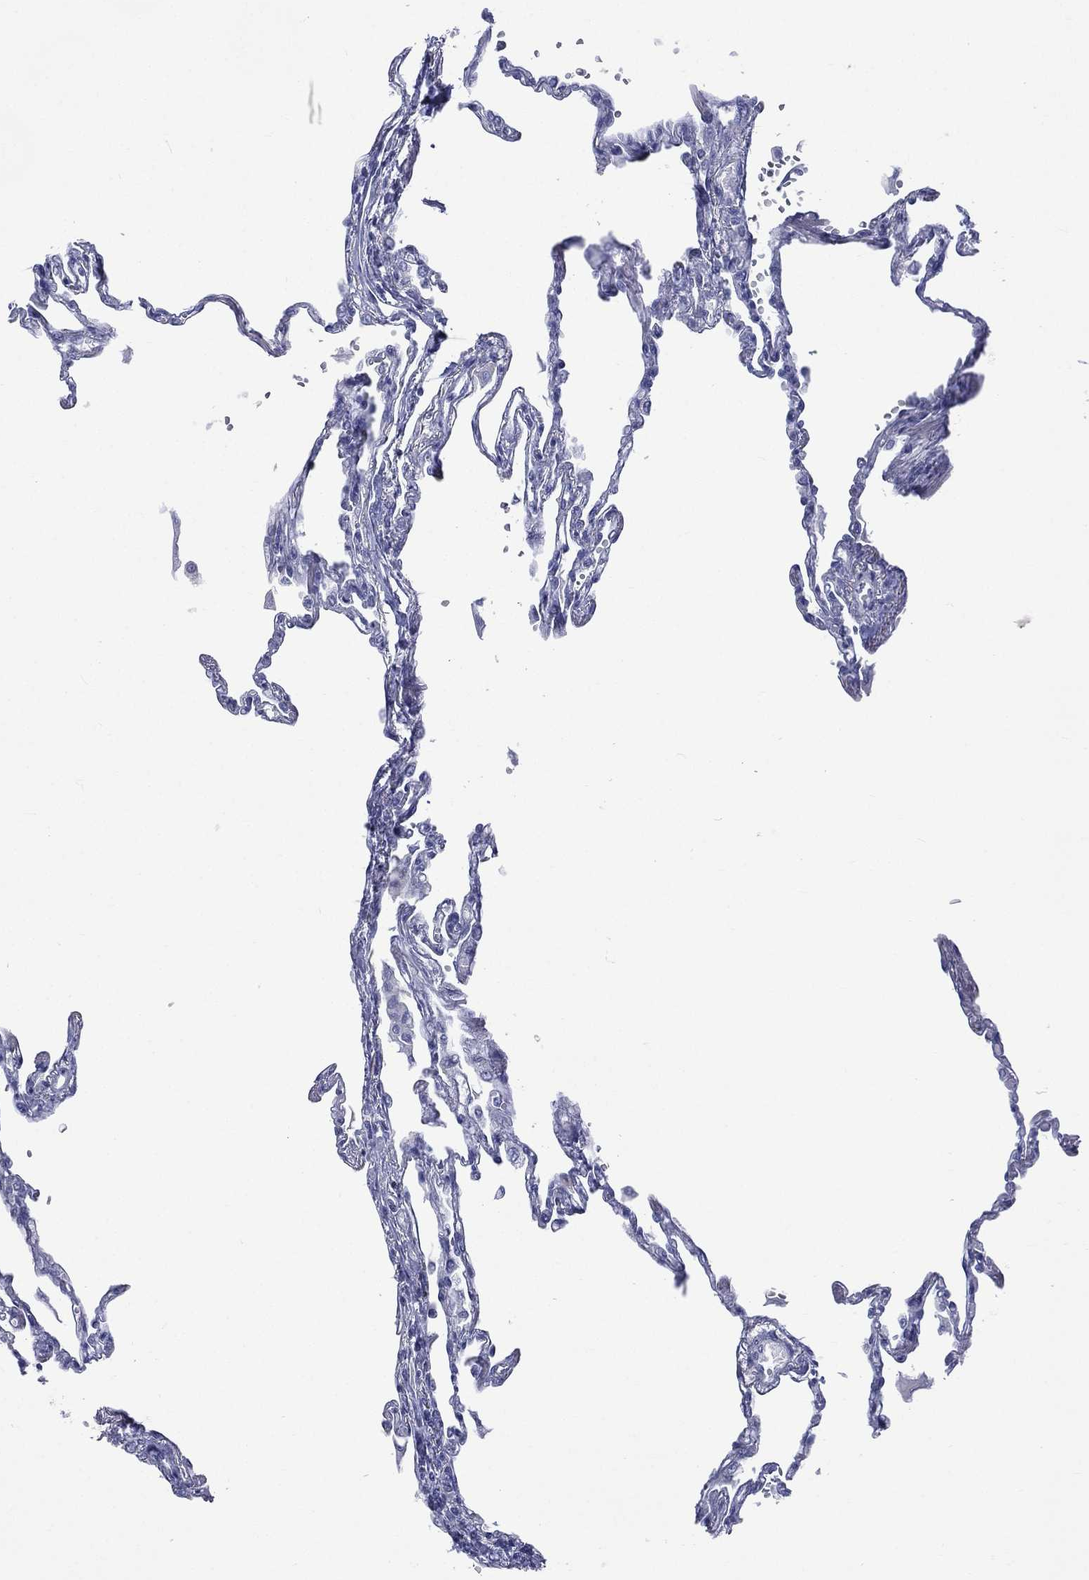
{"staining": {"intensity": "negative", "quantity": "none", "location": "none"}, "tissue": "lung", "cell_type": "Alveolar cells", "image_type": "normal", "snomed": [{"axis": "morphology", "description": "Normal tissue, NOS"}, {"axis": "topography", "description": "Lung"}], "caption": "Immunohistochemical staining of unremarkable lung shows no significant expression in alveolar cells.", "gene": "CES2", "patient": {"sex": "male", "age": 78}}